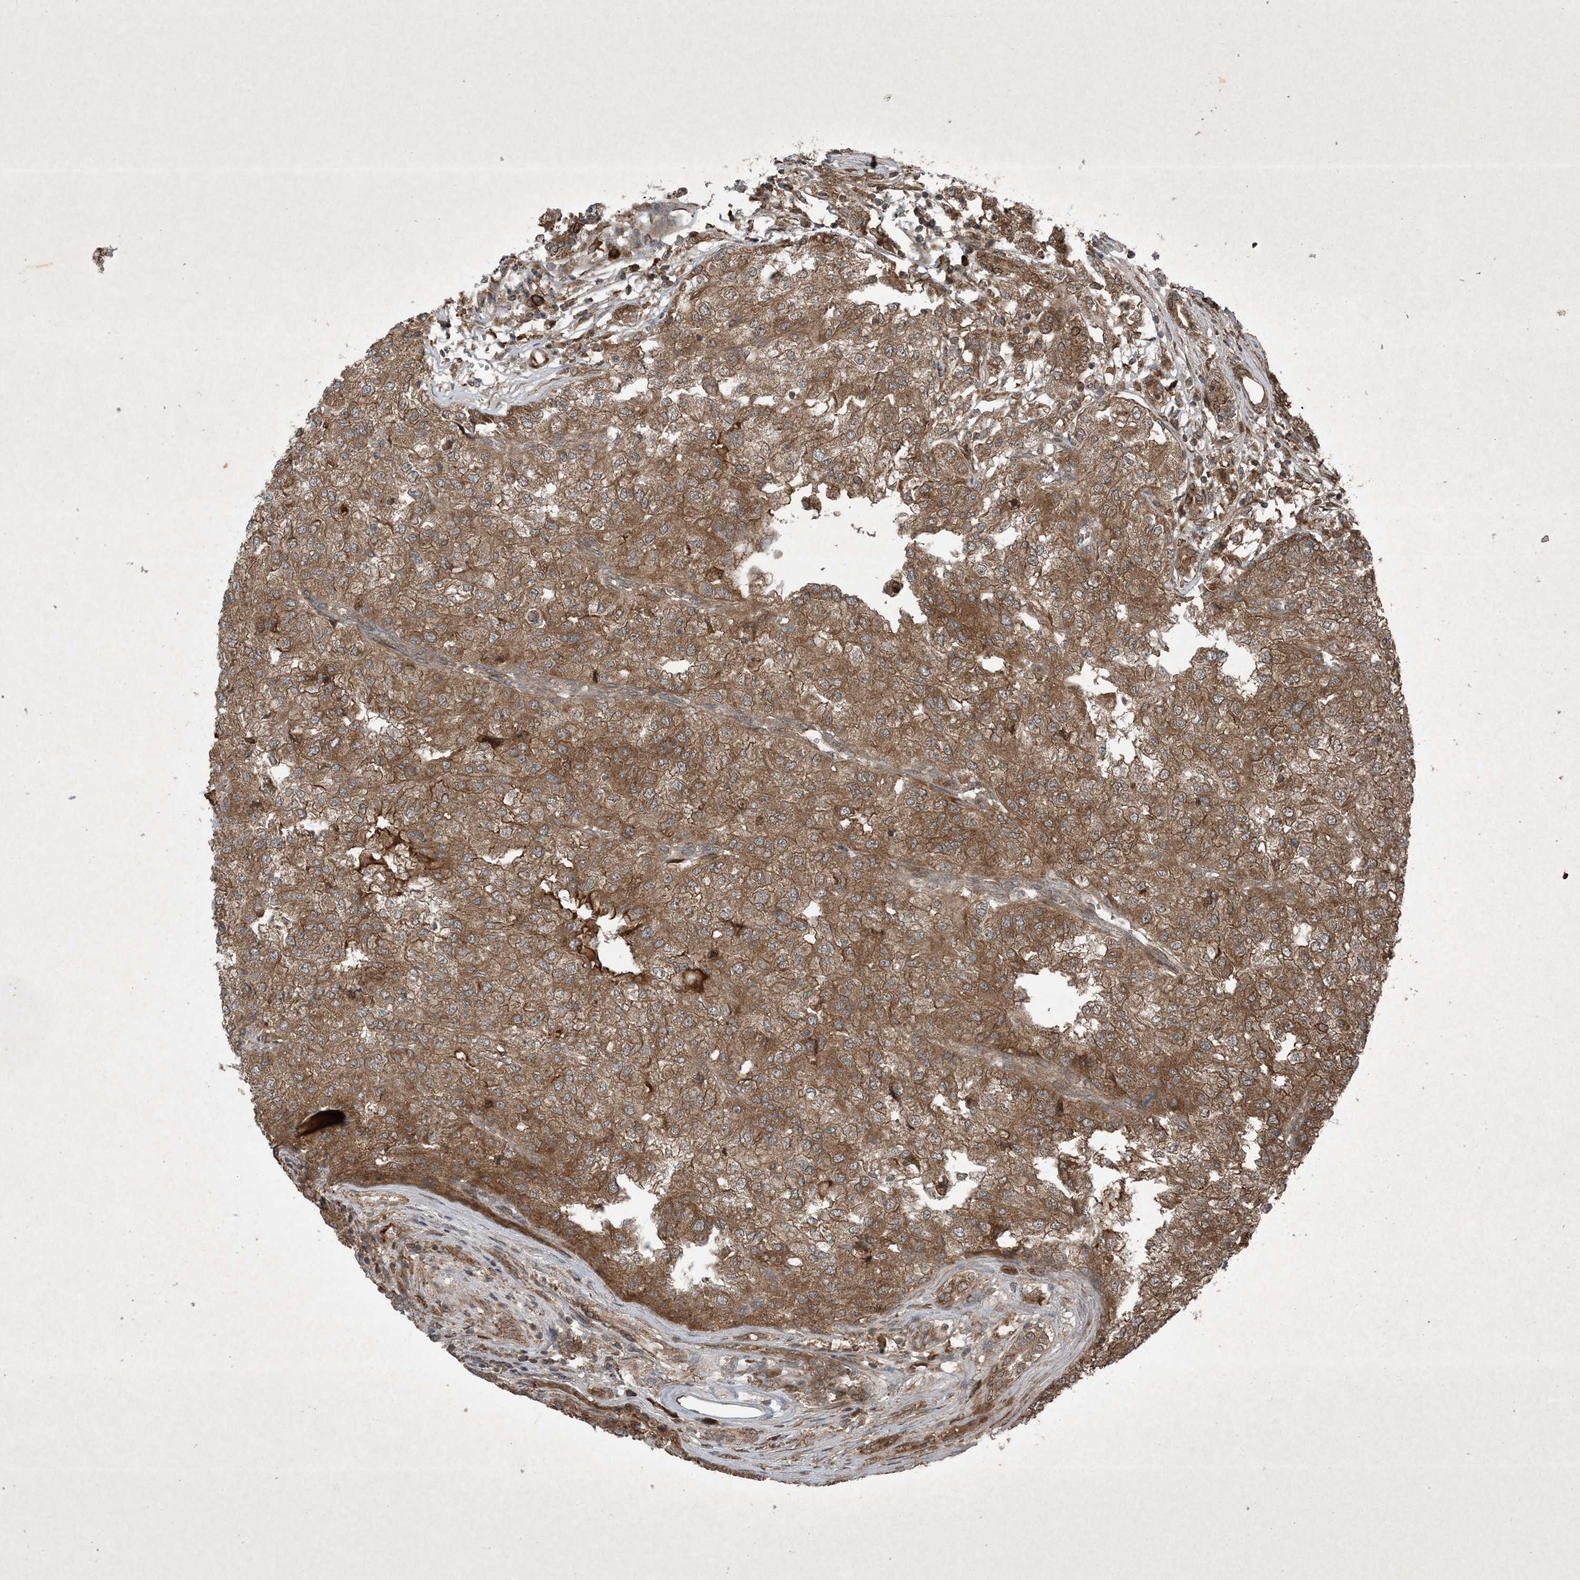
{"staining": {"intensity": "moderate", "quantity": ">75%", "location": "cytoplasmic/membranous"}, "tissue": "renal cancer", "cell_type": "Tumor cells", "image_type": "cancer", "snomed": [{"axis": "morphology", "description": "Adenocarcinoma, NOS"}, {"axis": "topography", "description": "Kidney"}], "caption": "A high-resolution image shows immunohistochemistry (IHC) staining of renal cancer, which exhibits moderate cytoplasmic/membranous expression in about >75% of tumor cells.", "gene": "GNG5", "patient": {"sex": "female", "age": 54}}